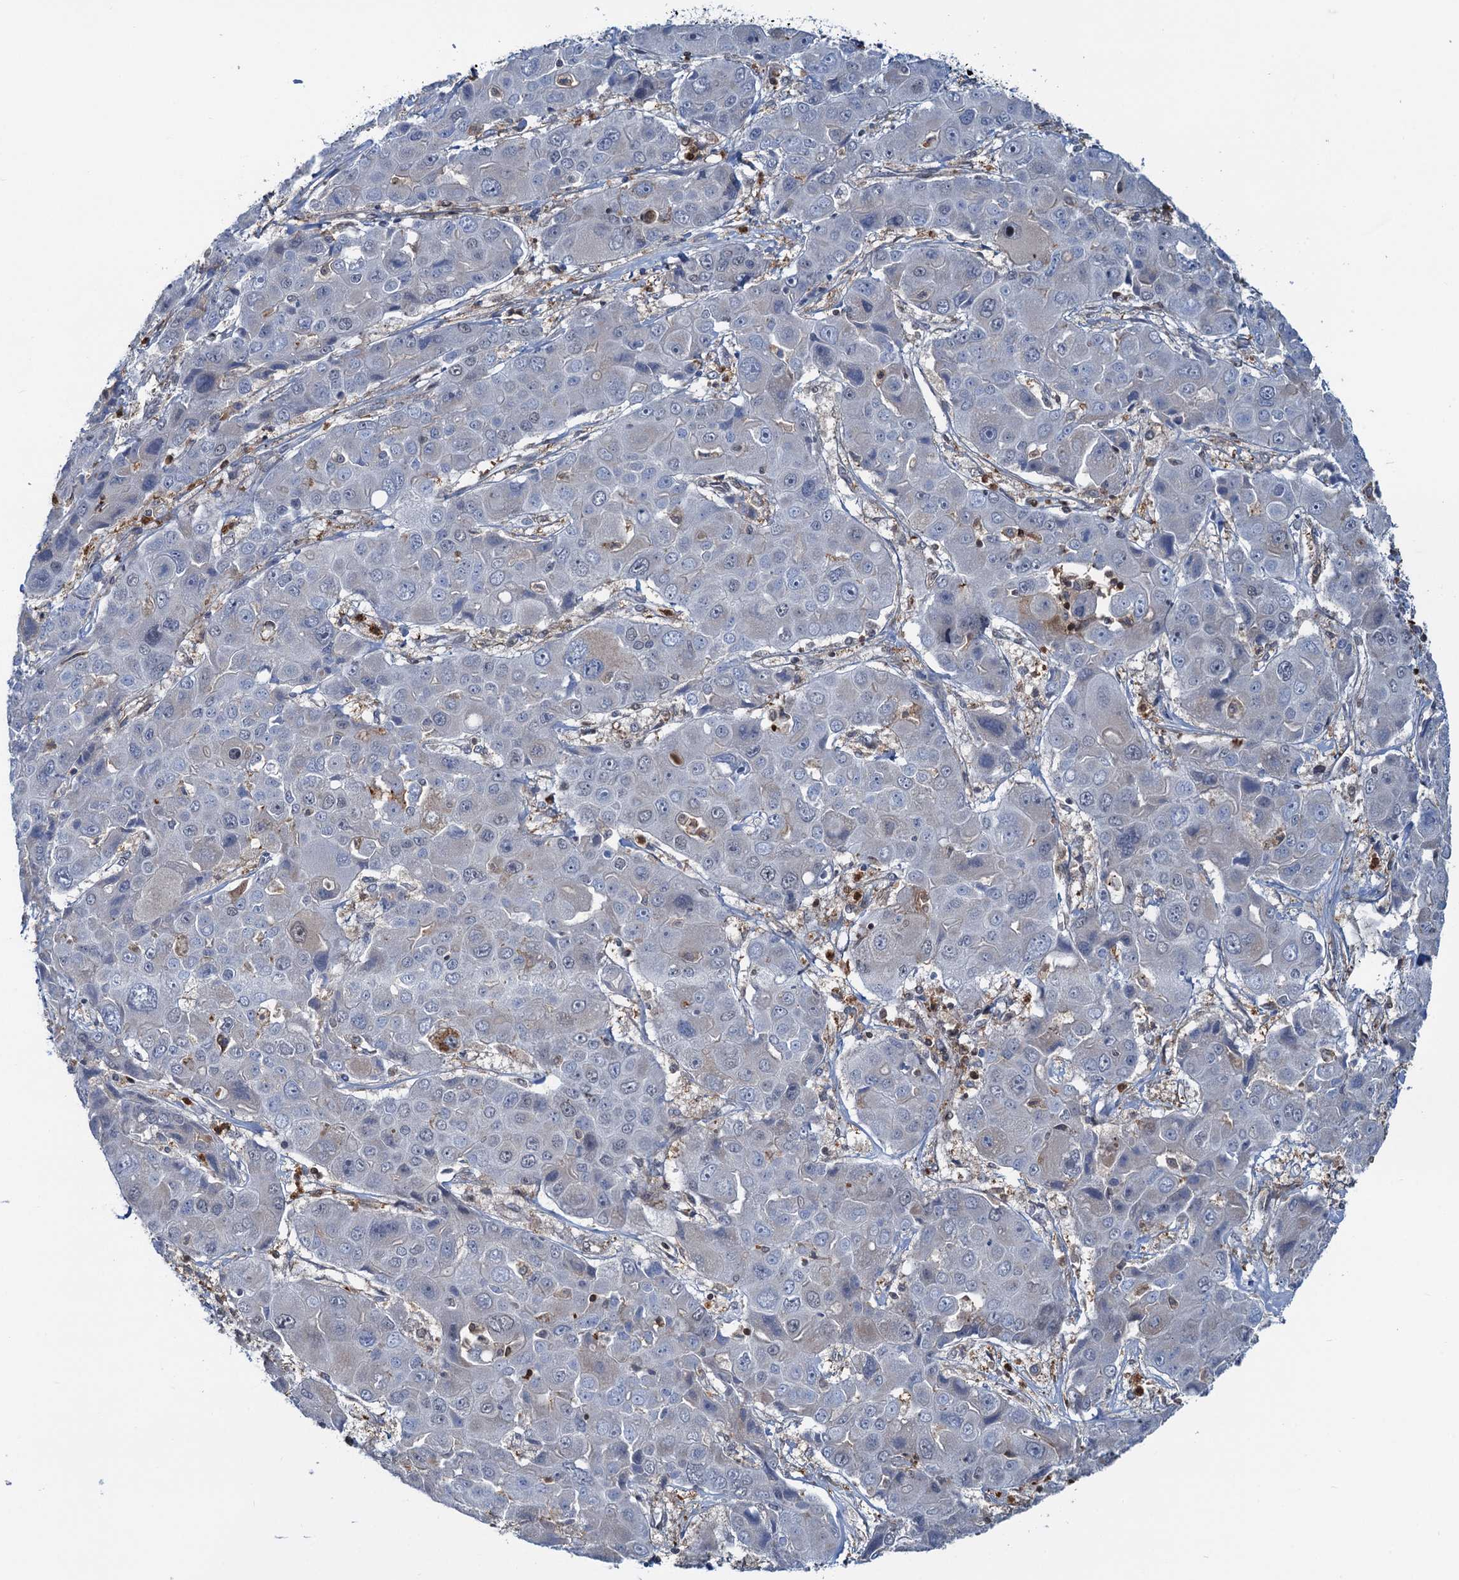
{"staining": {"intensity": "negative", "quantity": "none", "location": "none"}, "tissue": "liver cancer", "cell_type": "Tumor cells", "image_type": "cancer", "snomed": [{"axis": "morphology", "description": "Cholangiocarcinoma"}, {"axis": "topography", "description": "Liver"}], "caption": "Immunohistochemical staining of human liver cancer displays no significant expression in tumor cells.", "gene": "ZNF609", "patient": {"sex": "male", "age": 67}}